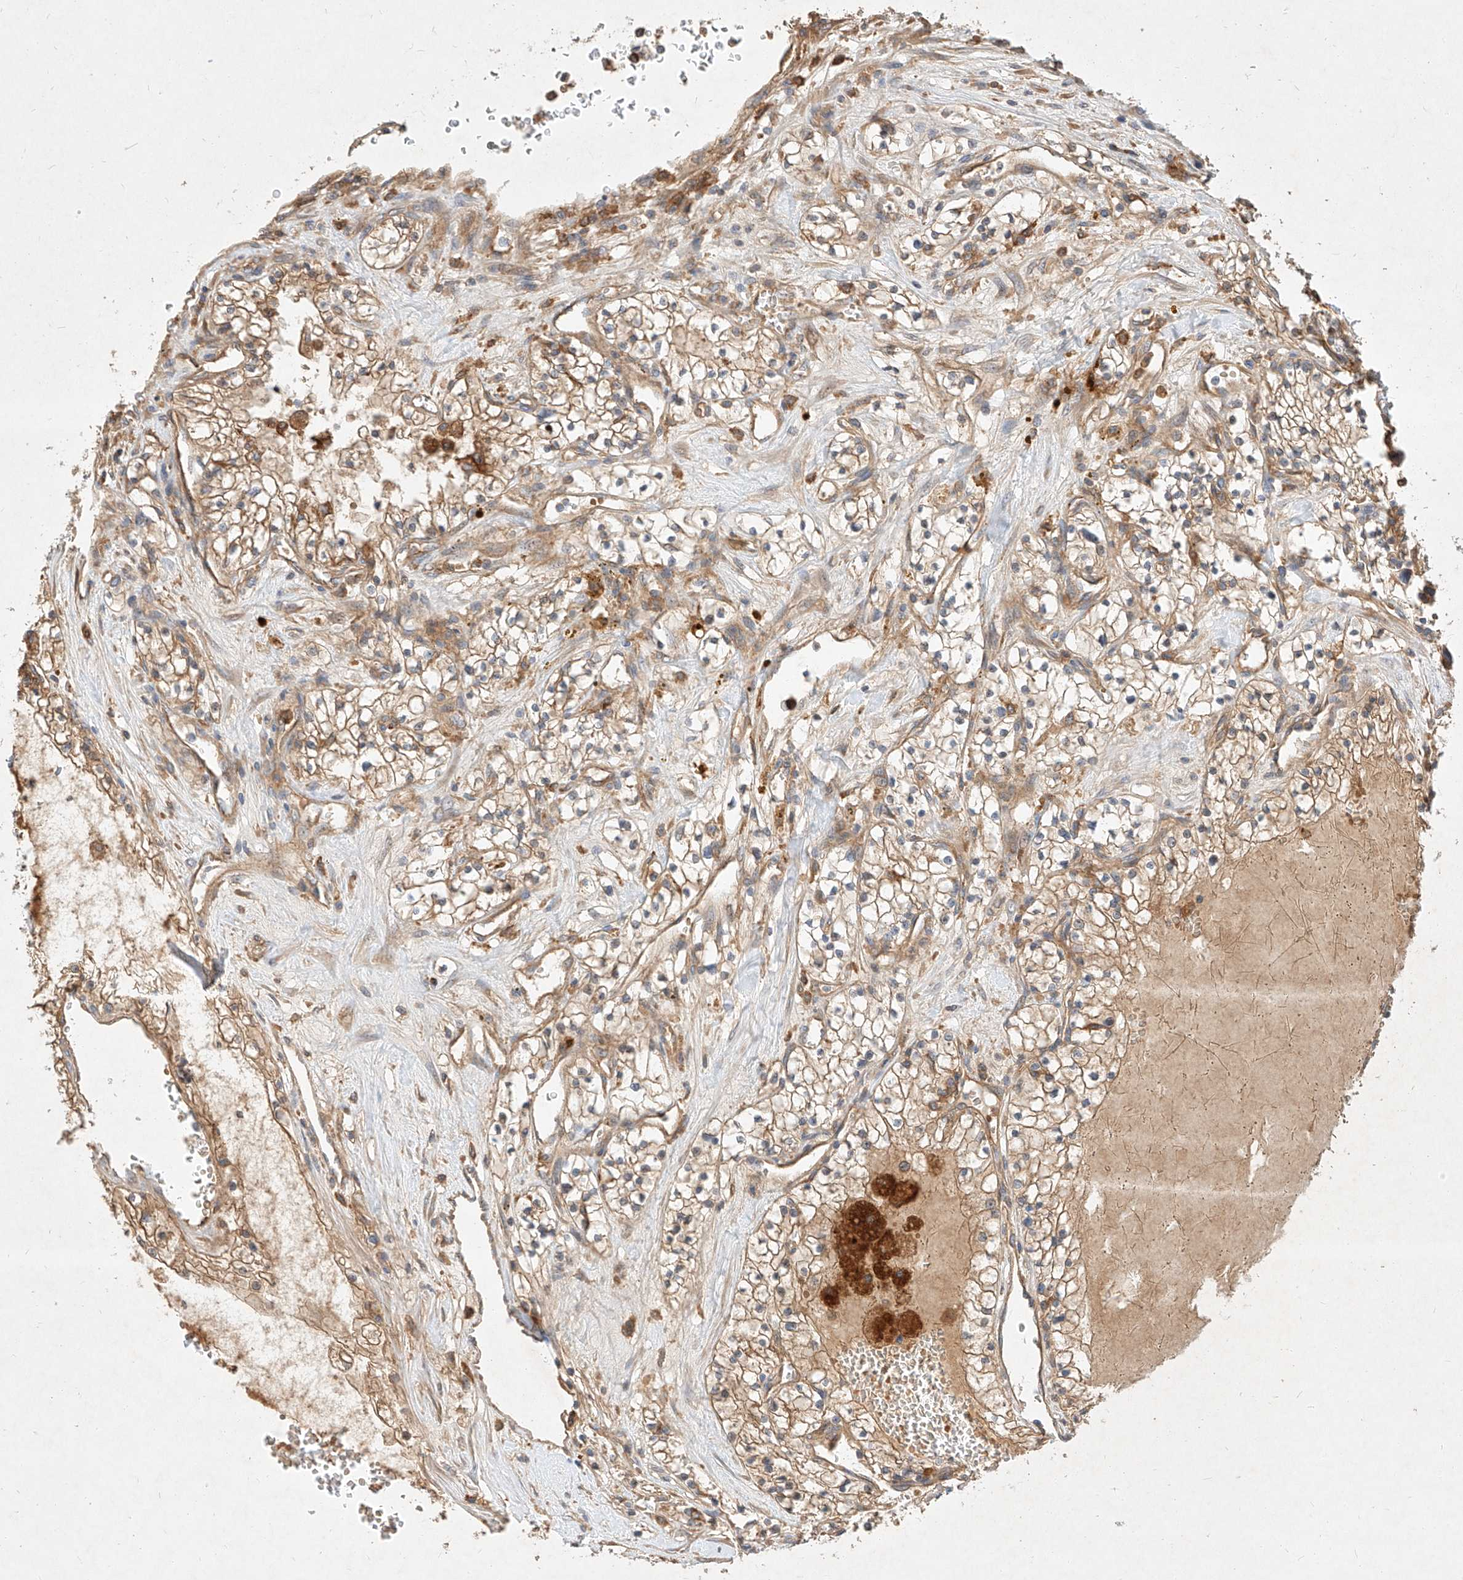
{"staining": {"intensity": "weak", "quantity": ">75%", "location": "cytoplasmic/membranous"}, "tissue": "renal cancer", "cell_type": "Tumor cells", "image_type": "cancer", "snomed": [{"axis": "morphology", "description": "Normal tissue, NOS"}, {"axis": "morphology", "description": "Adenocarcinoma, NOS"}, {"axis": "topography", "description": "Kidney"}], "caption": "DAB (3,3'-diaminobenzidine) immunohistochemical staining of renal adenocarcinoma exhibits weak cytoplasmic/membranous protein expression in about >75% of tumor cells.", "gene": "NFAM1", "patient": {"sex": "male", "age": 68}}